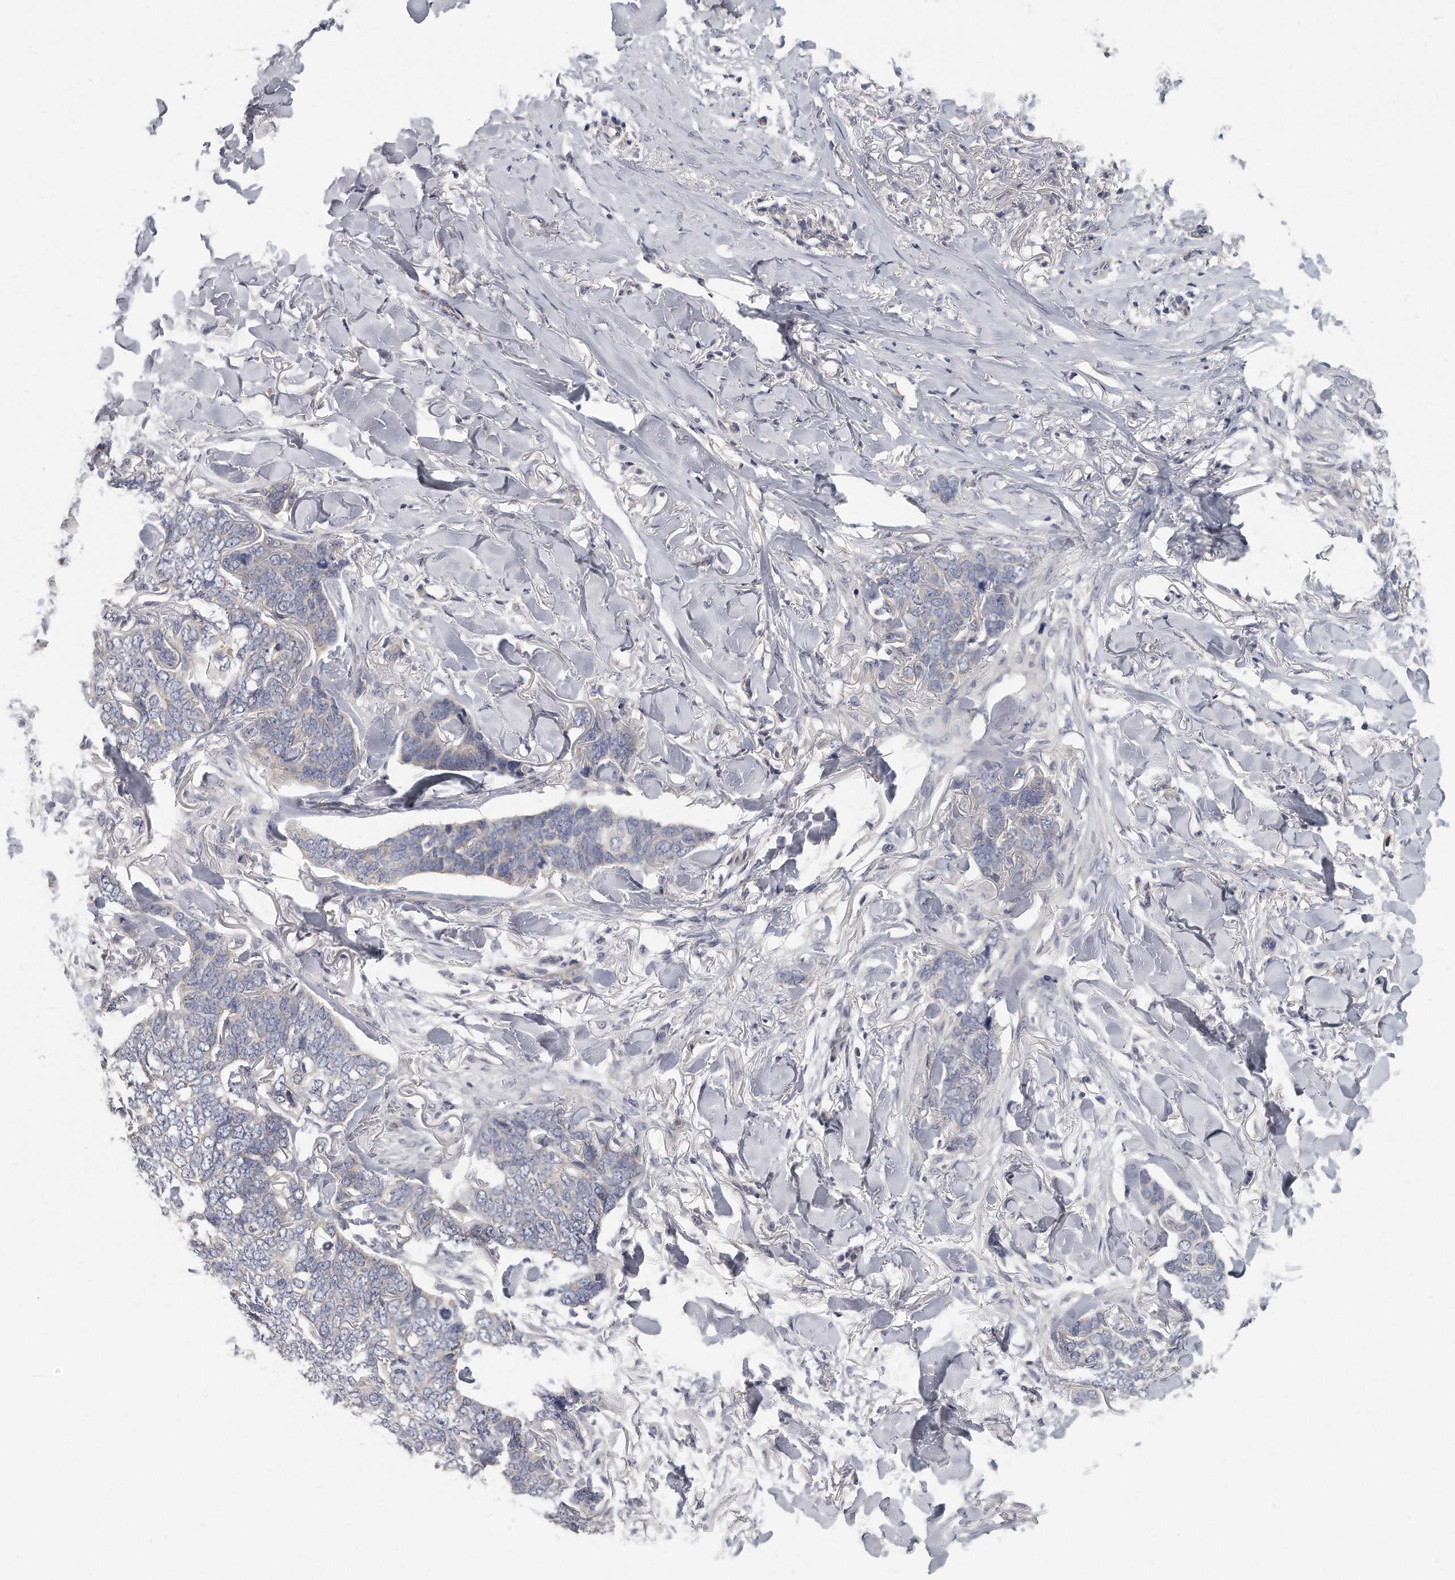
{"staining": {"intensity": "negative", "quantity": "none", "location": "none"}, "tissue": "skin cancer", "cell_type": "Tumor cells", "image_type": "cancer", "snomed": [{"axis": "morphology", "description": "Normal tissue, NOS"}, {"axis": "morphology", "description": "Basal cell carcinoma"}, {"axis": "topography", "description": "Skin"}], "caption": "This histopathology image is of skin cancer (basal cell carcinoma) stained with IHC to label a protein in brown with the nuclei are counter-stained blue. There is no positivity in tumor cells.", "gene": "PLEKHA6", "patient": {"sex": "male", "age": 77}}